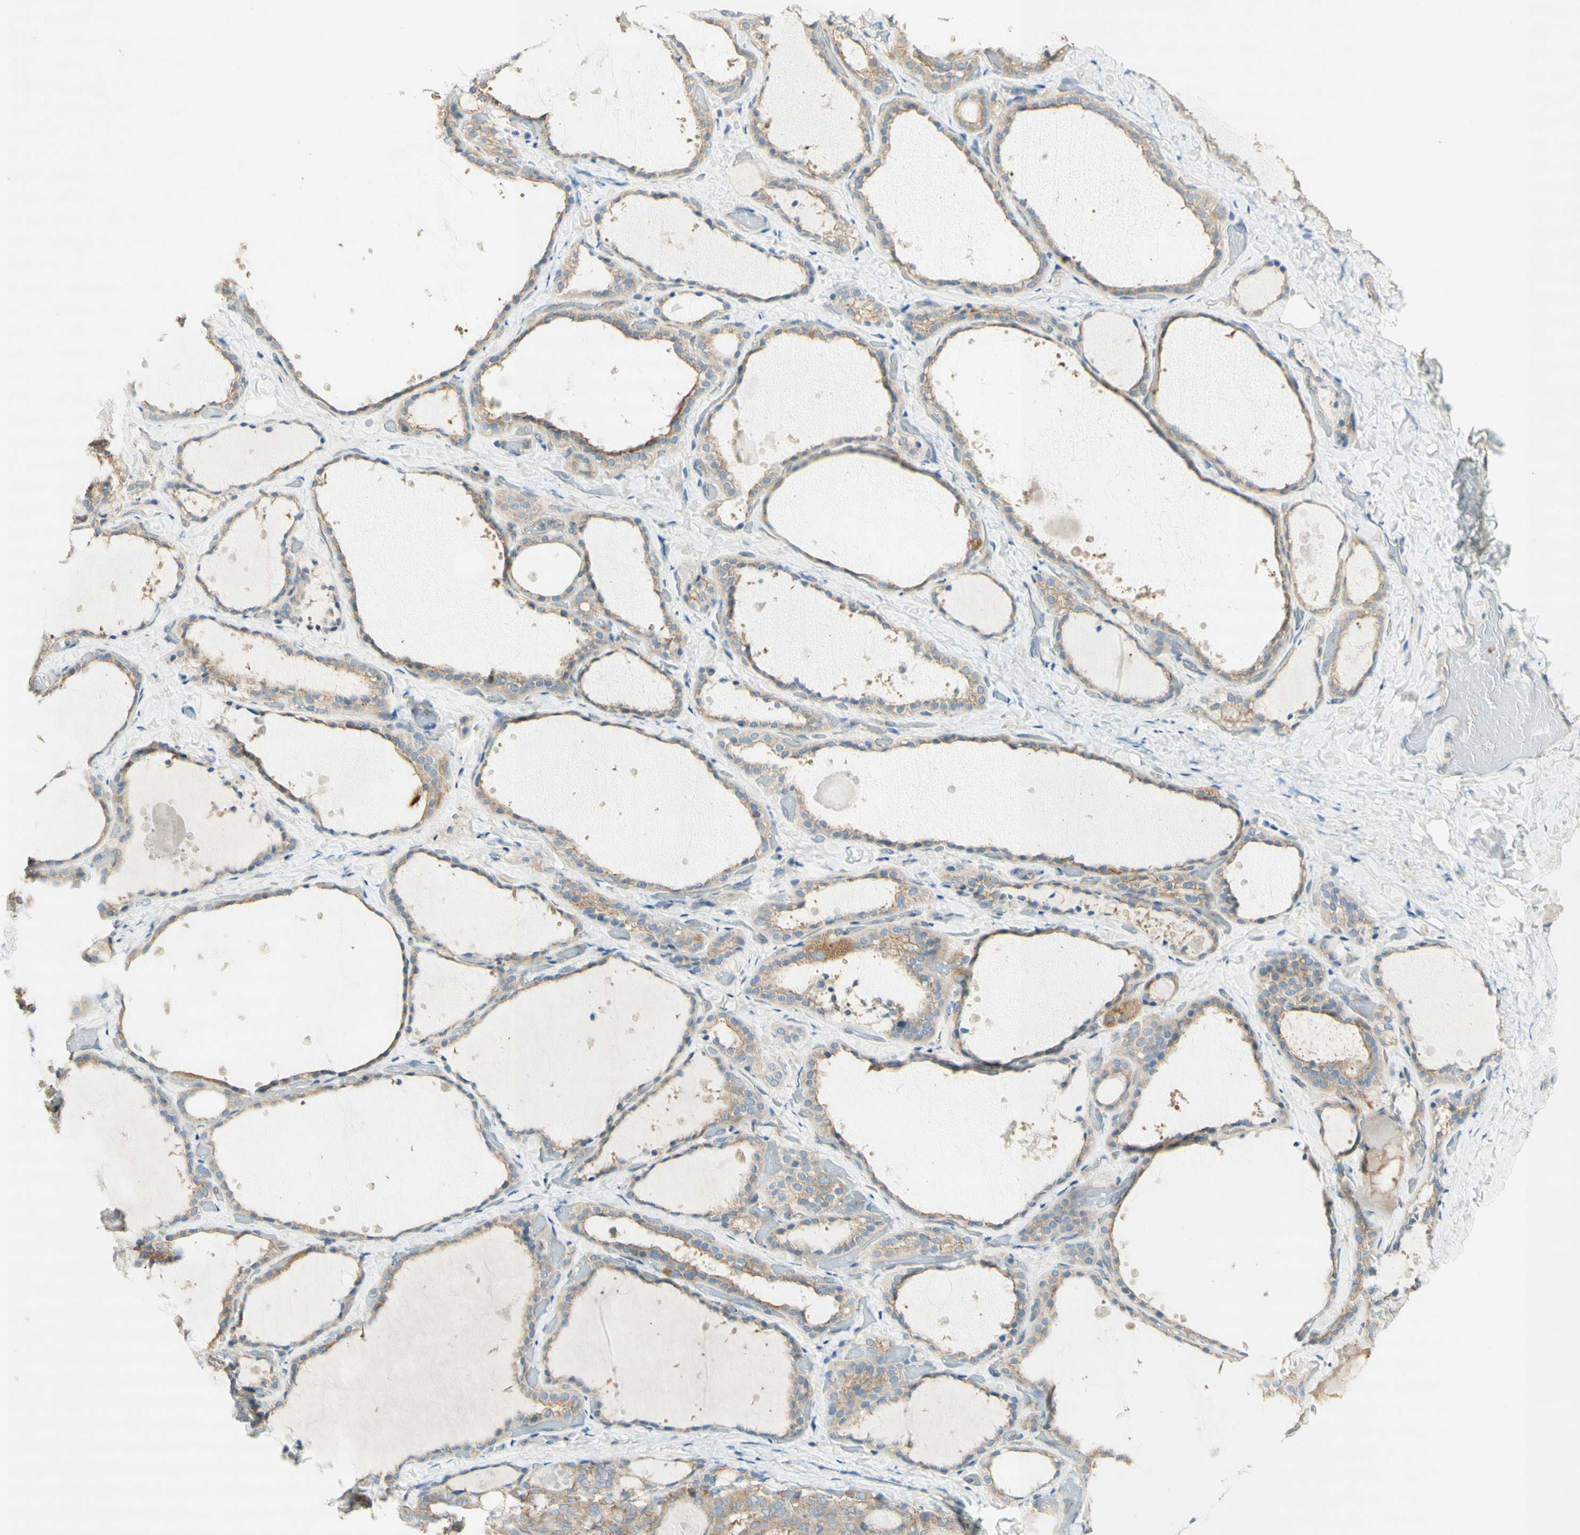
{"staining": {"intensity": "weak", "quantity": ">75%", "location": "cytoplasmic/membranous"}, "tissue": "thyroid gland", "cell_type": "Glandular cells", "image_type": "normal", "snomed": [{"axis": "morphology", "description": "Normal tissue, NOS"}, {"axis": "topography", "description": "Thyroid gland"}], "caption": "An IHC histopathology image of benign tissue is shown. Protein staining in brown highlights weak cytoplasmic/membranous positivity in thyroid gland within glandular cells.", "gene": "DYNC1H1", "patient": {"sex": "female", "age": 44}}